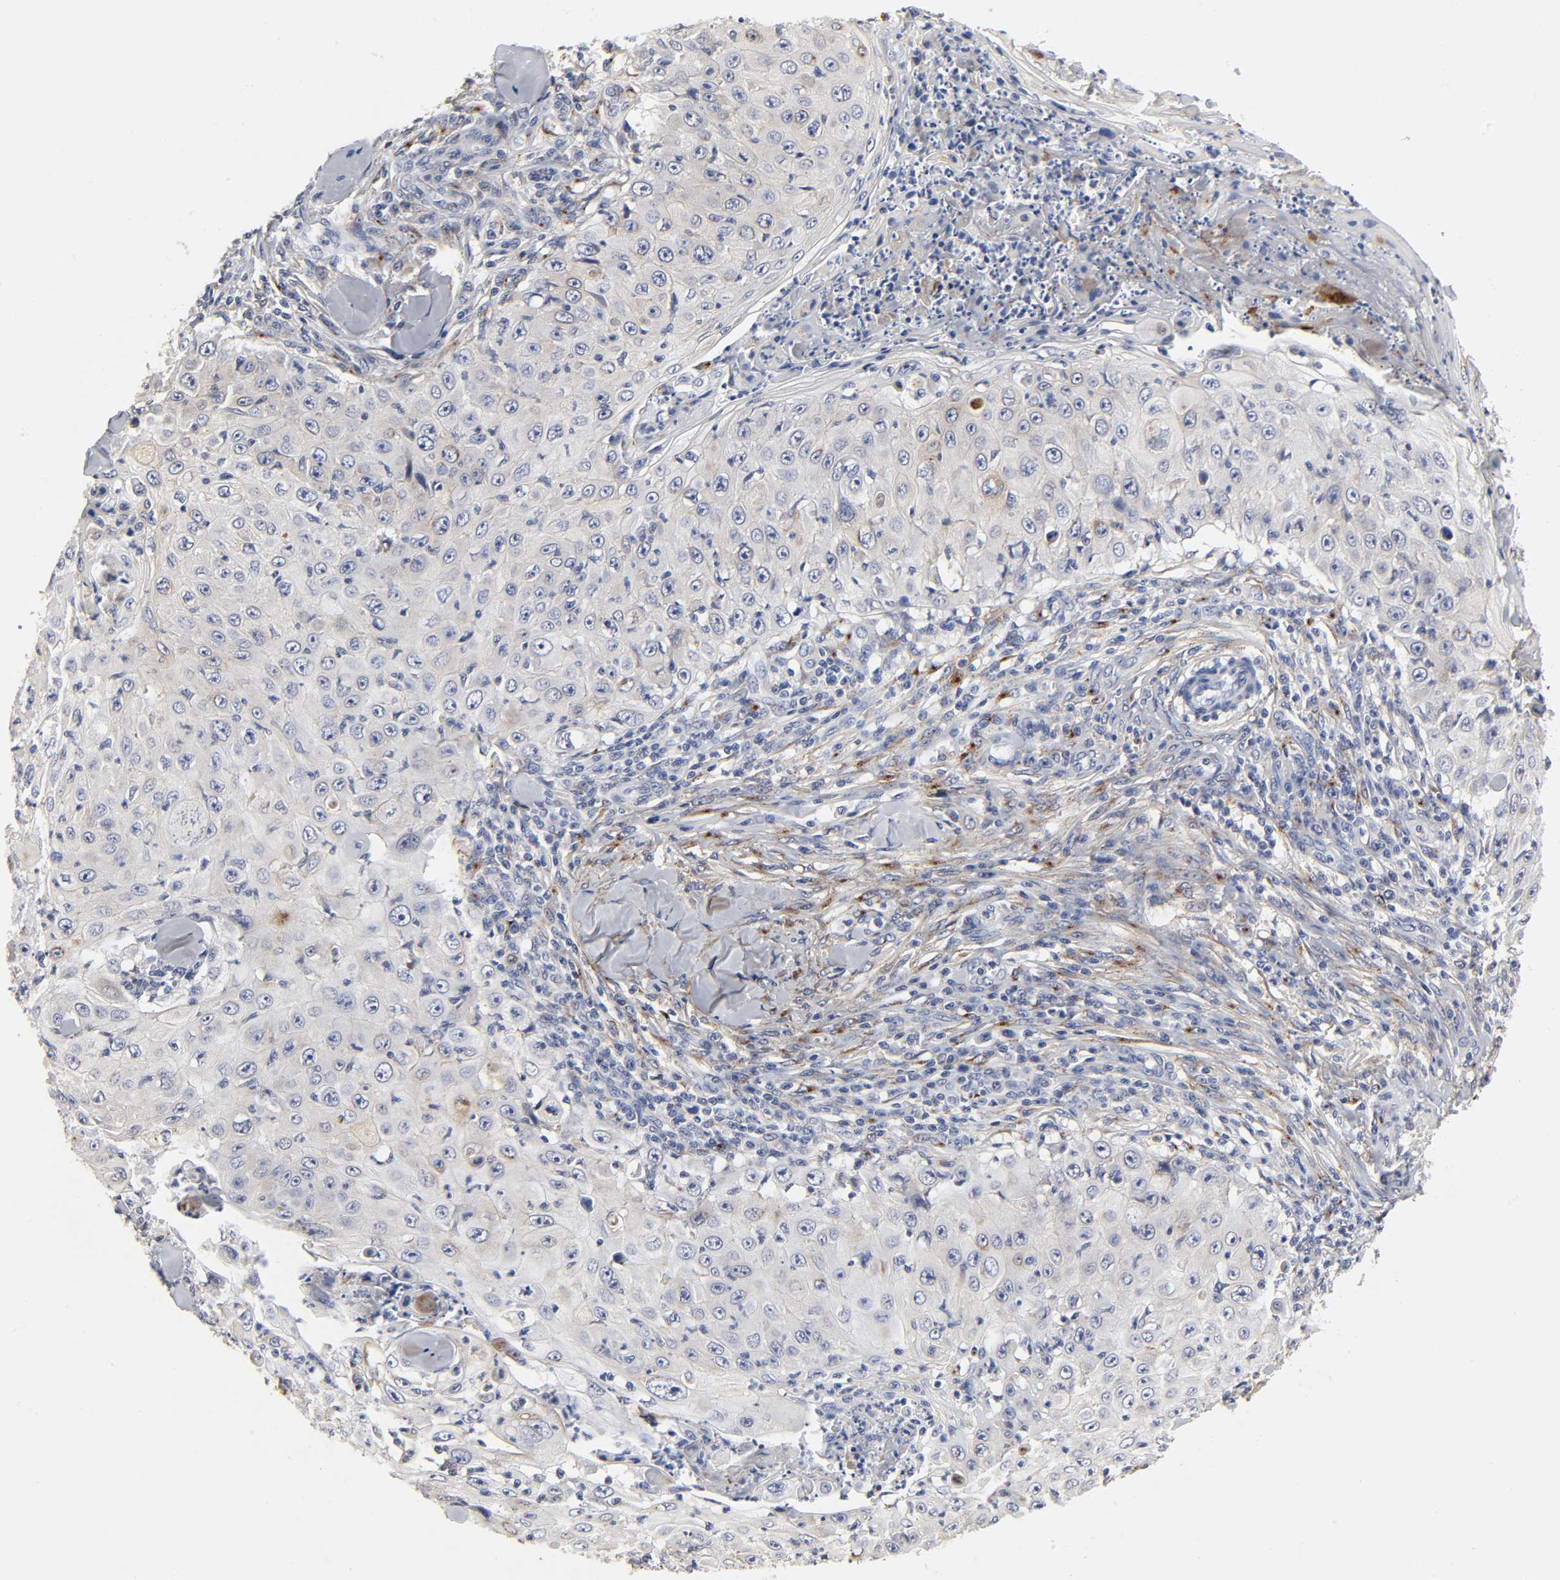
{"staining": {"intensity": "weak", "quantity": "<25%", "location": "cytoplasmic/membranous"}, "tissue": "skin cancer", "cell_type": "Tumor cells", "image_type": "cancer", "snomed": [{"axis": "morphology", "description": "Squamous cell carcinoma, NOS"}, {"axis": "topography", "description": "Skin"}], "caption": "Tumor cells are negative for brown protein staining in squamous cell carcinoma (skin).", "gene": "LRP1", "patient": {"sex": "male", "age": 86}}